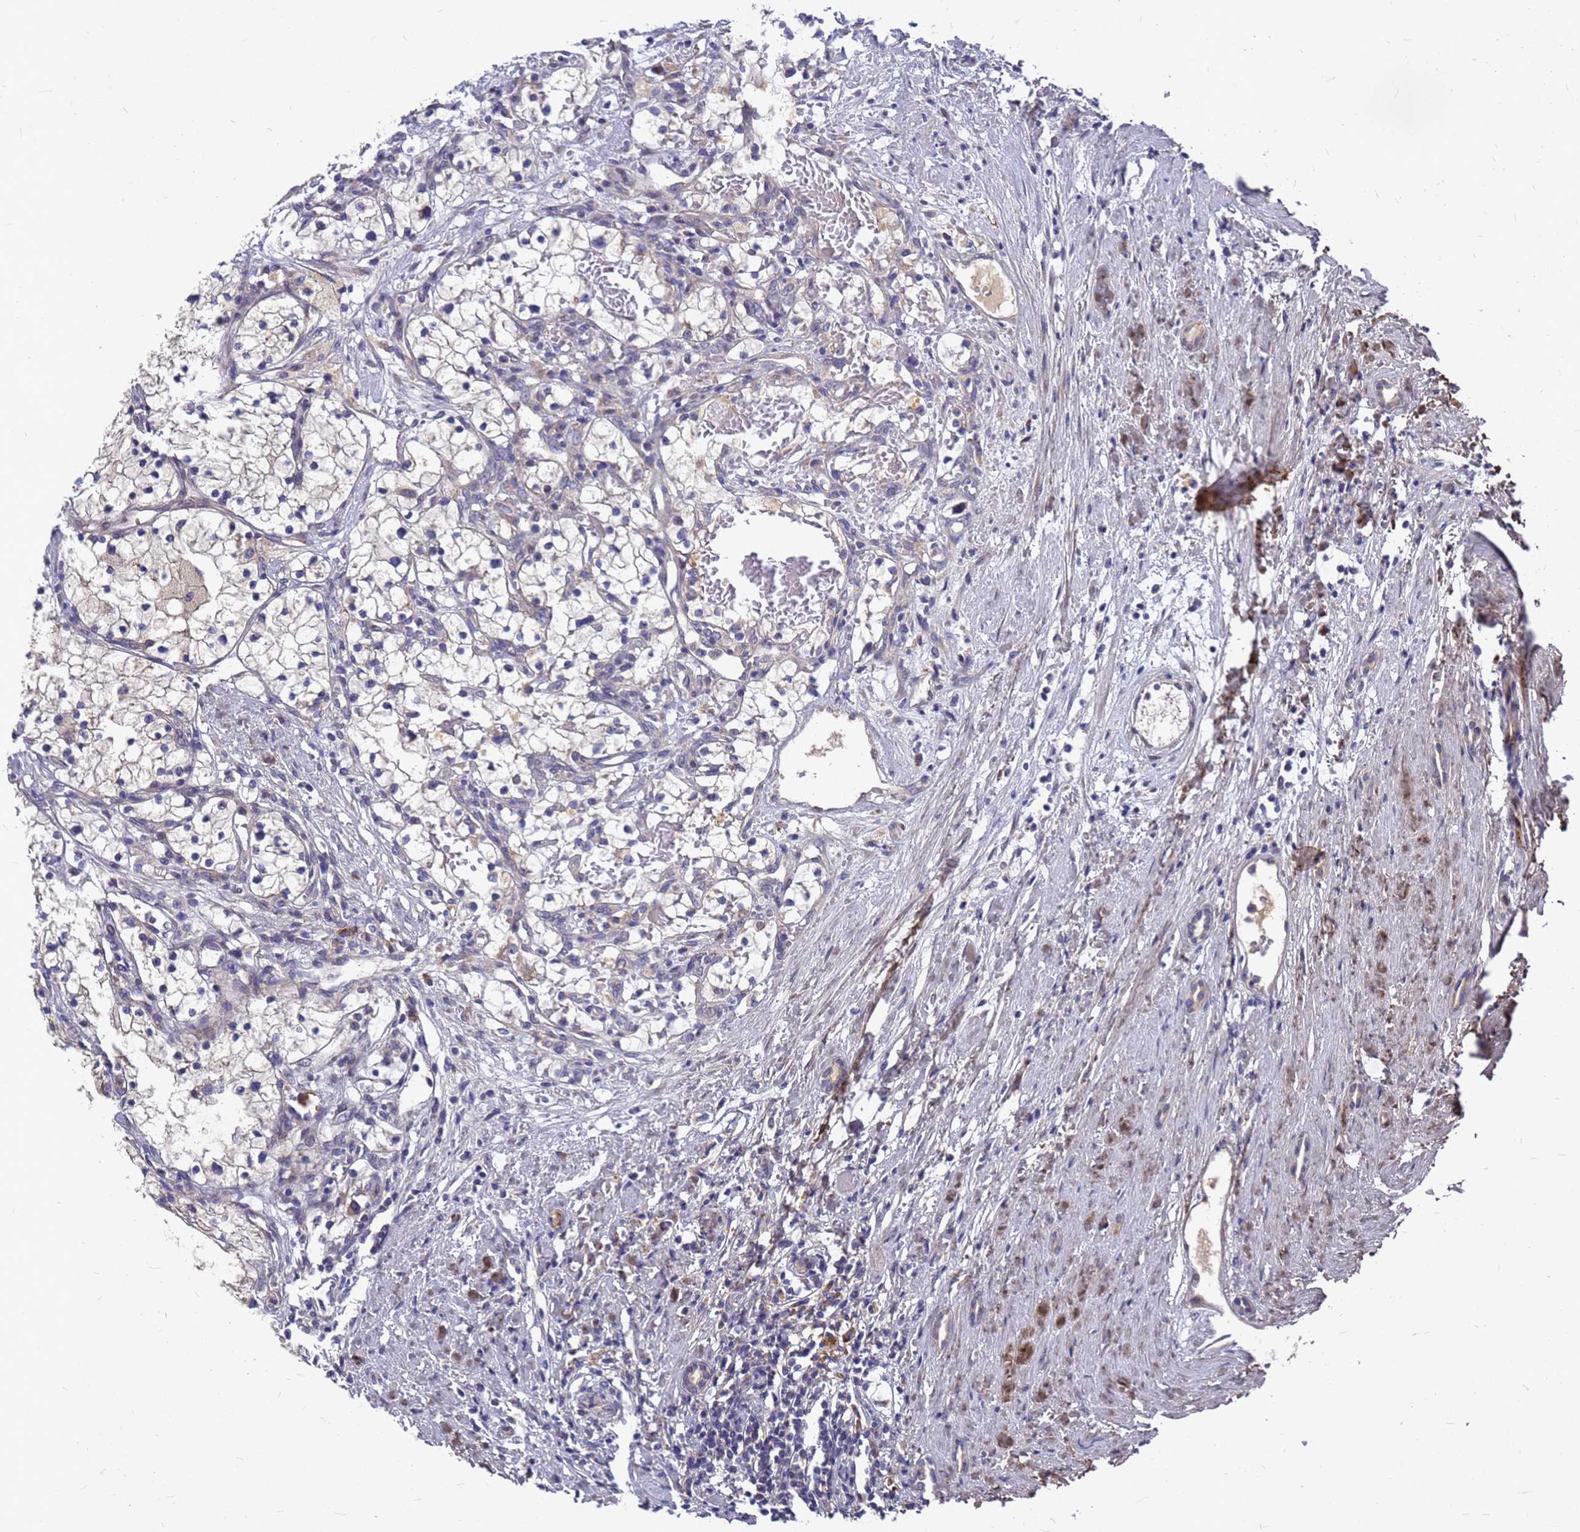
{"staining": {"intensity": "negative", "quantity": "none", "location": "none"}, "tissue": "renal cancer", "cell_type": "Tumor cells", "image_type": "cancer", "snomed": [{"axis": "morphology", "description": "Normal tissue, NOS"}, {"axis": "morphology", "description": "Adenocarcinoma, NOS"}, {"axis": "topography", "description": "Kidney"}], "caption": "Immunohistochemistry (IHC) of human renal cancer exhibits no positivity in tumor cells.", "gene": "ZNF717", "patient": {"sex": "male", "age": 68}}